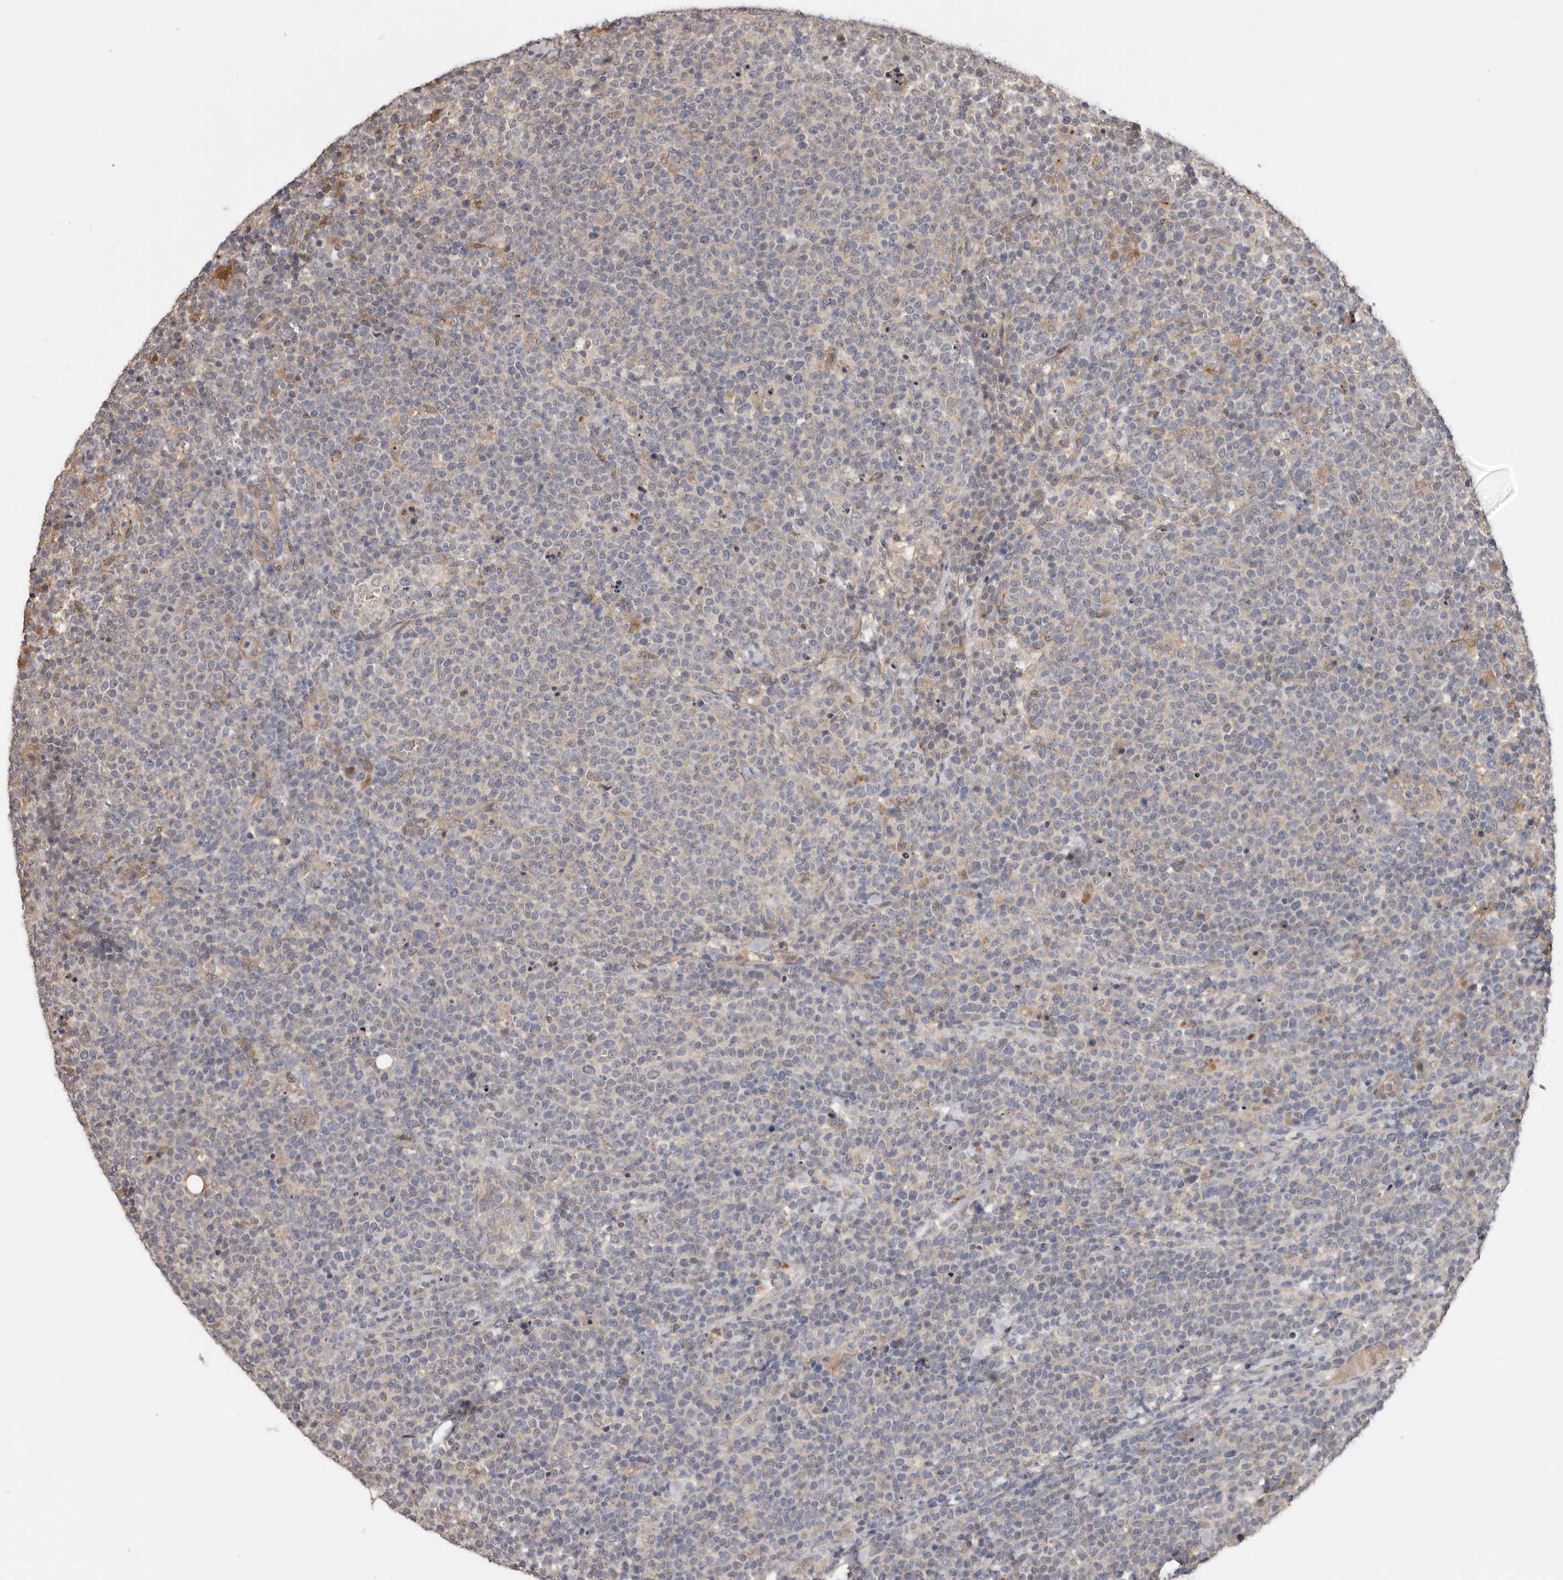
{"staining": {"intensity": "negative", "quantity": "none", "location": "none"}, "tissue": "lymphoma", "cell_type": "Tumor cells", "image_type": "cancer", "snomed": [{"axis": "morphology", "description": "Malignant lymphoma, non-Hodgkin's type, High grade"}, {"axis": "topography", "description": "Lymph node"}], "caption": "Malignant lymphoma, non-Hodgkin's type (high-grade) was stained to show a protein in brown. There is no significant expression in tumor cells.", "gene": "RSPO2", "patient": {"sex": "male", "age": 61}}